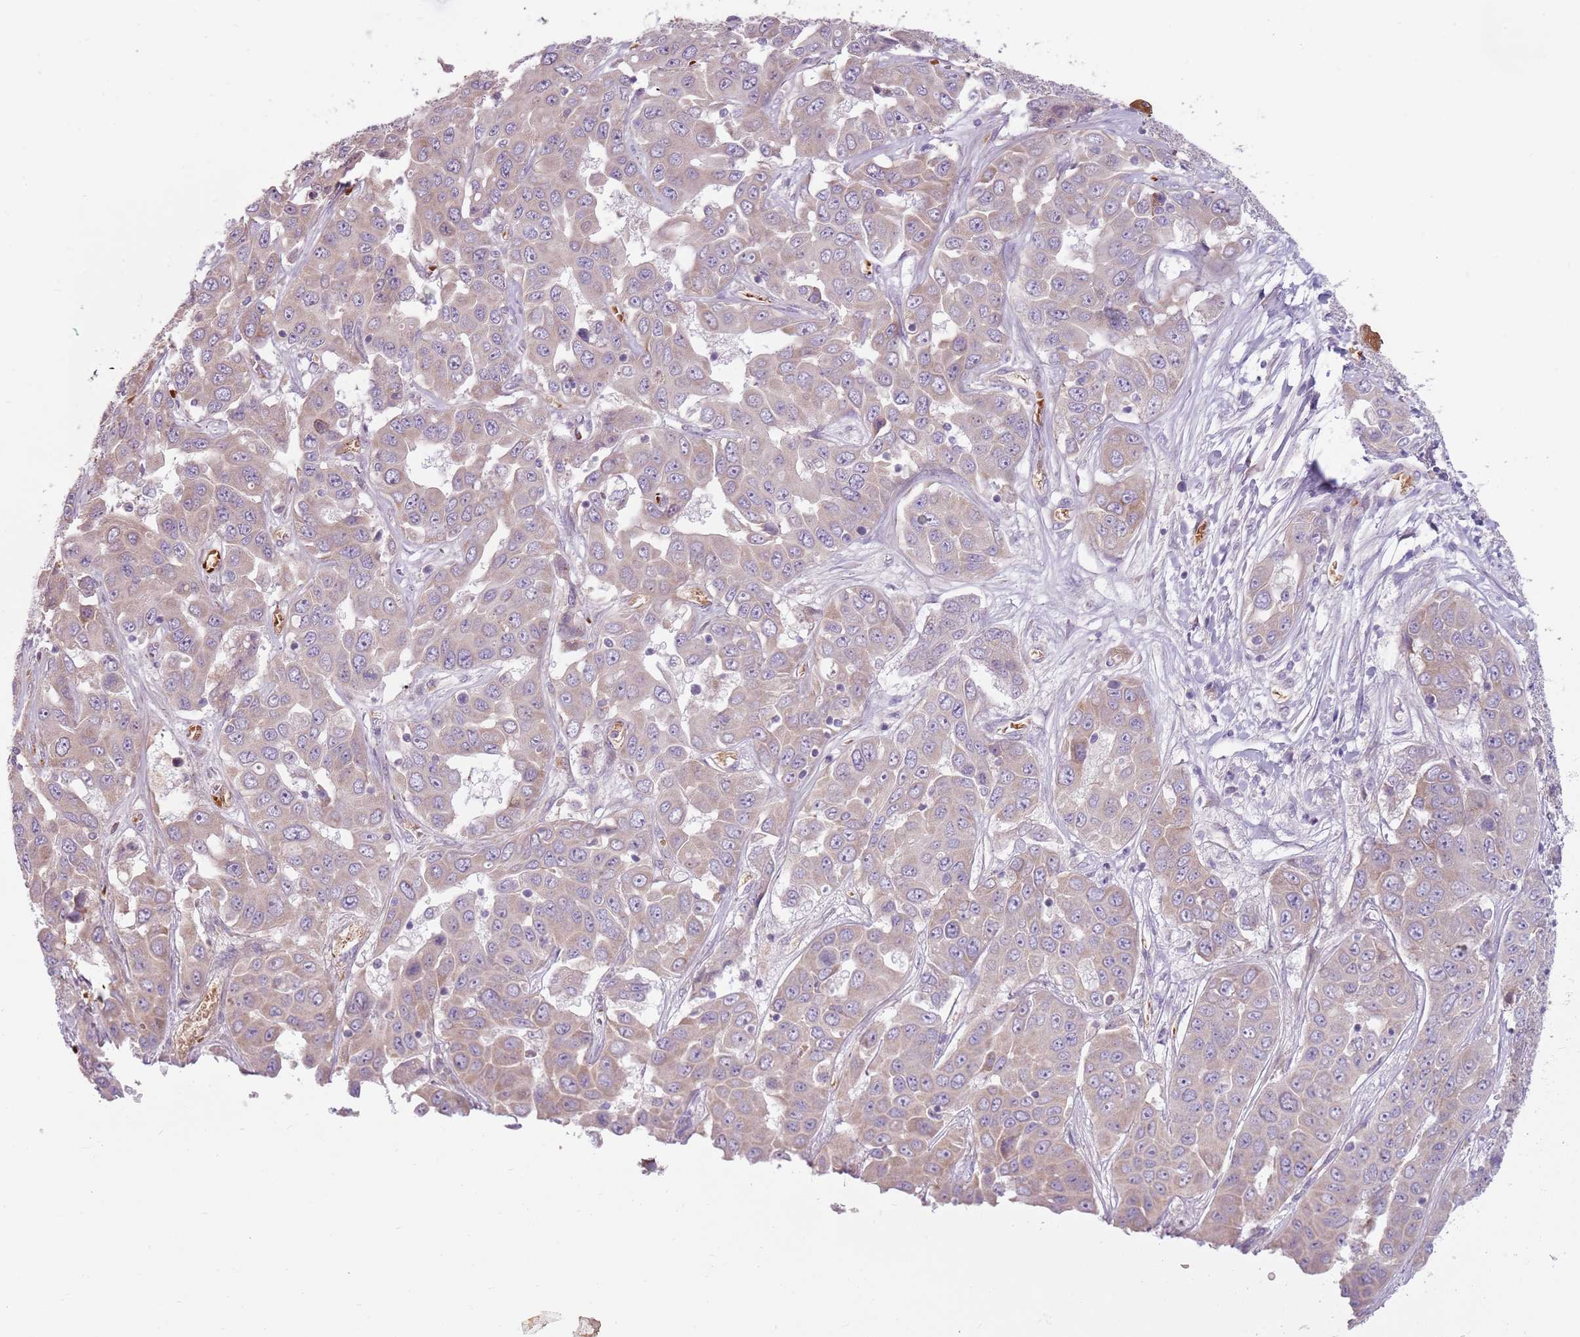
{"staining": {"intensity": "negative", "quantity": "none", "location": "none"}, "tissue": "liver cancer", "cell_type": "Tumor cells", "image_type": "cancer", "snomed": [{"axis": "morphology", "description": "Cholangiocarcinoma"}, {"axis": "topography", "description": "Liver"}], "caption": "A high-resolution photomicrograph shows IHC staining of liver cancer (cholangiocarcinoma), which reveals no significant staining in tumor cells. Brightfield microscopy of immunohistochemistry (IHC) stained with DAB (3,3'-diaminobenzidine) (brown) and hematoxylin (blue), captured at high magnification.", "gene": "HSPA14", "patient": {"sex": "female", "age": 52}}